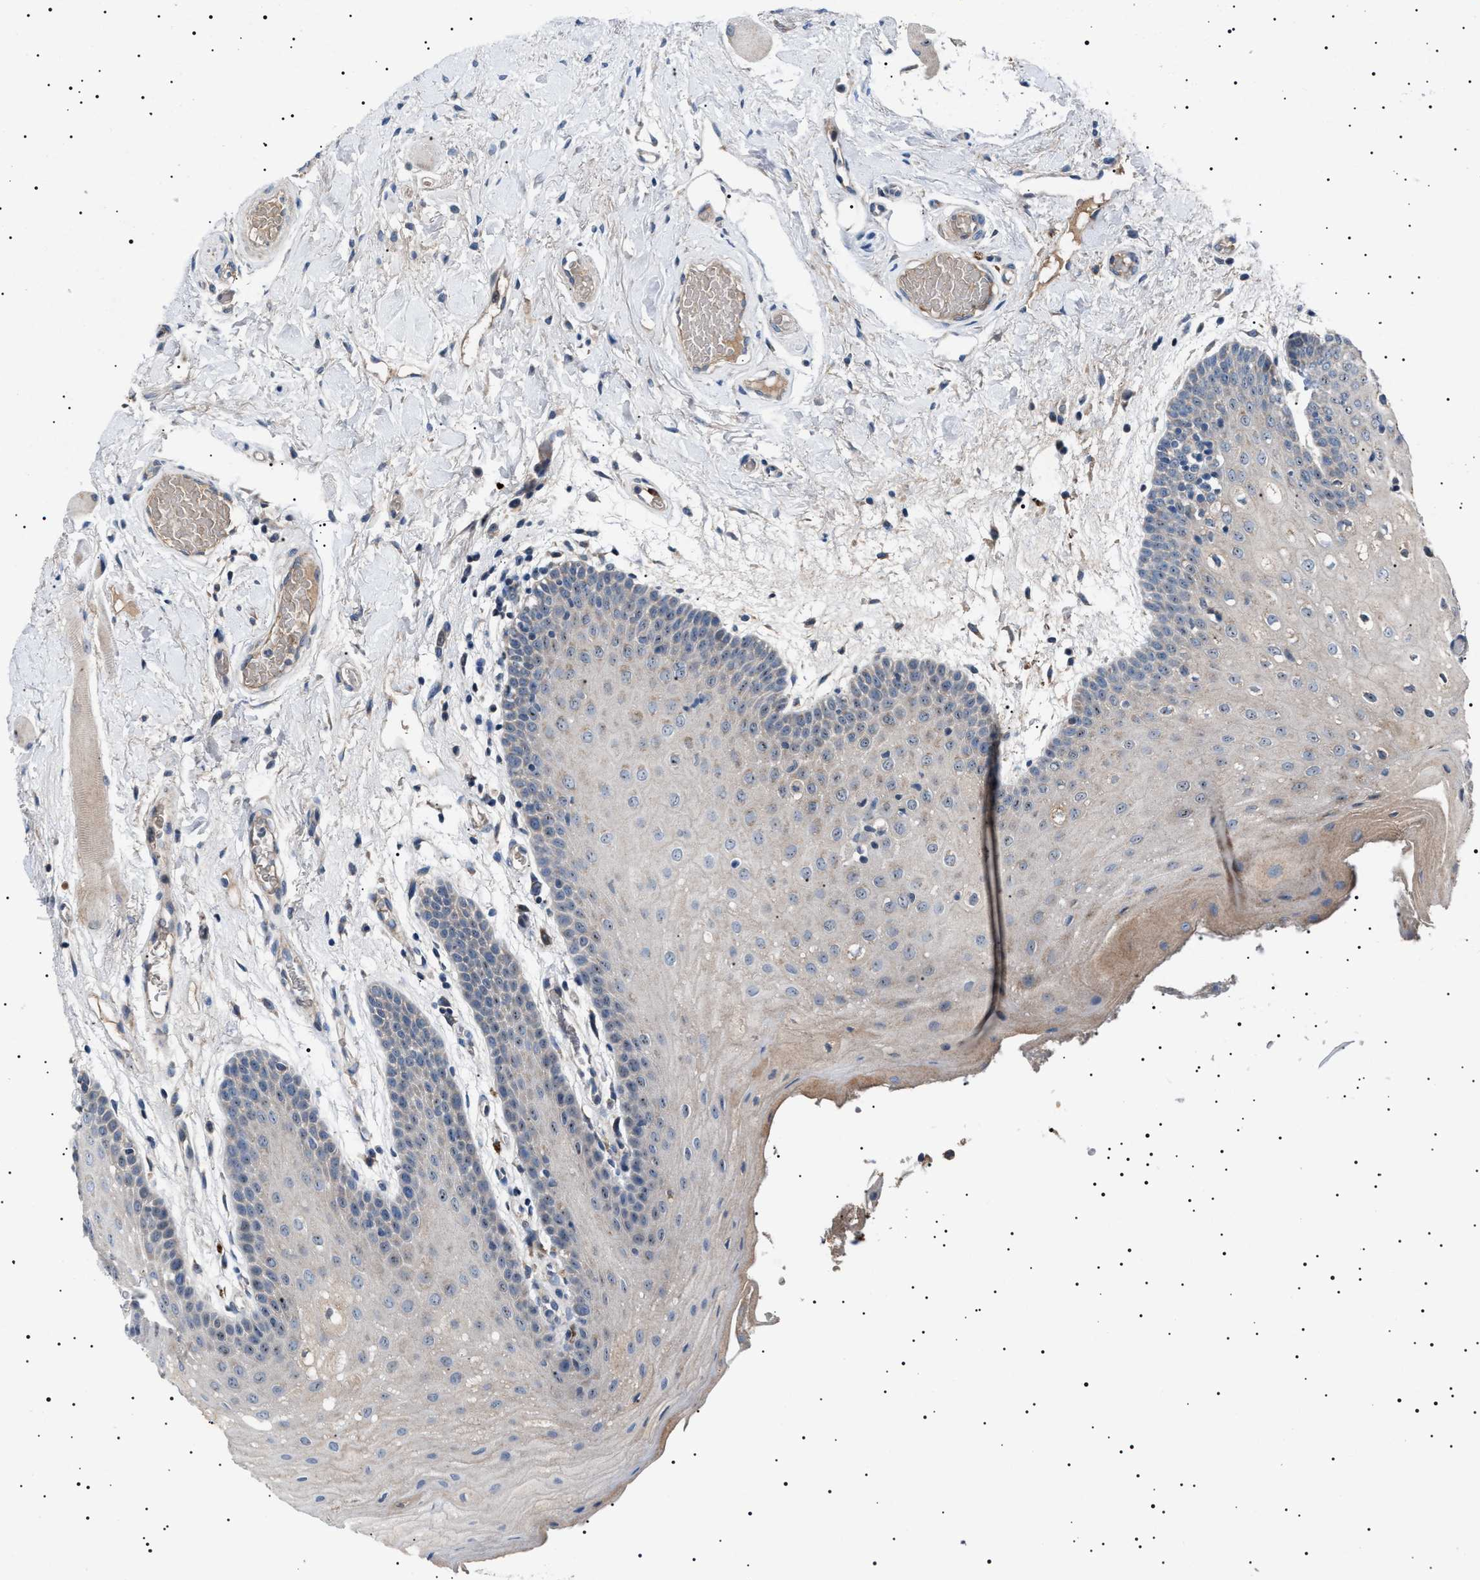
{"staining": {"intensity": "weak", "quantity": "<25%", "location": "cytoplasmic/membranous"}, "tissue": "oral mucosa", "cell_type": "Squamous epithelial cells", "image_type": "normal", "snomed": [{"axis": "morphology", "description": "Normal tissue, NOS"}, {"axis": "morphology", "description": "Squamous cell carcinoma, NOS"}, {"axis": "topography", "description": "Oral tissue"}, {"axis": "topography", "description": "Head-Neck"}], "caption": "Immunohistochemistry (IHC) photomicrograph of unremarkable oral mucosa stained for a protein (brown), which exhibits no positivity in squamous epithelial cells. (Brightfield microscopy of DAB immunohistochemistry at high magnification).", "gene": "PTRH1", "patient": {"sex": "male", "age": 71}}